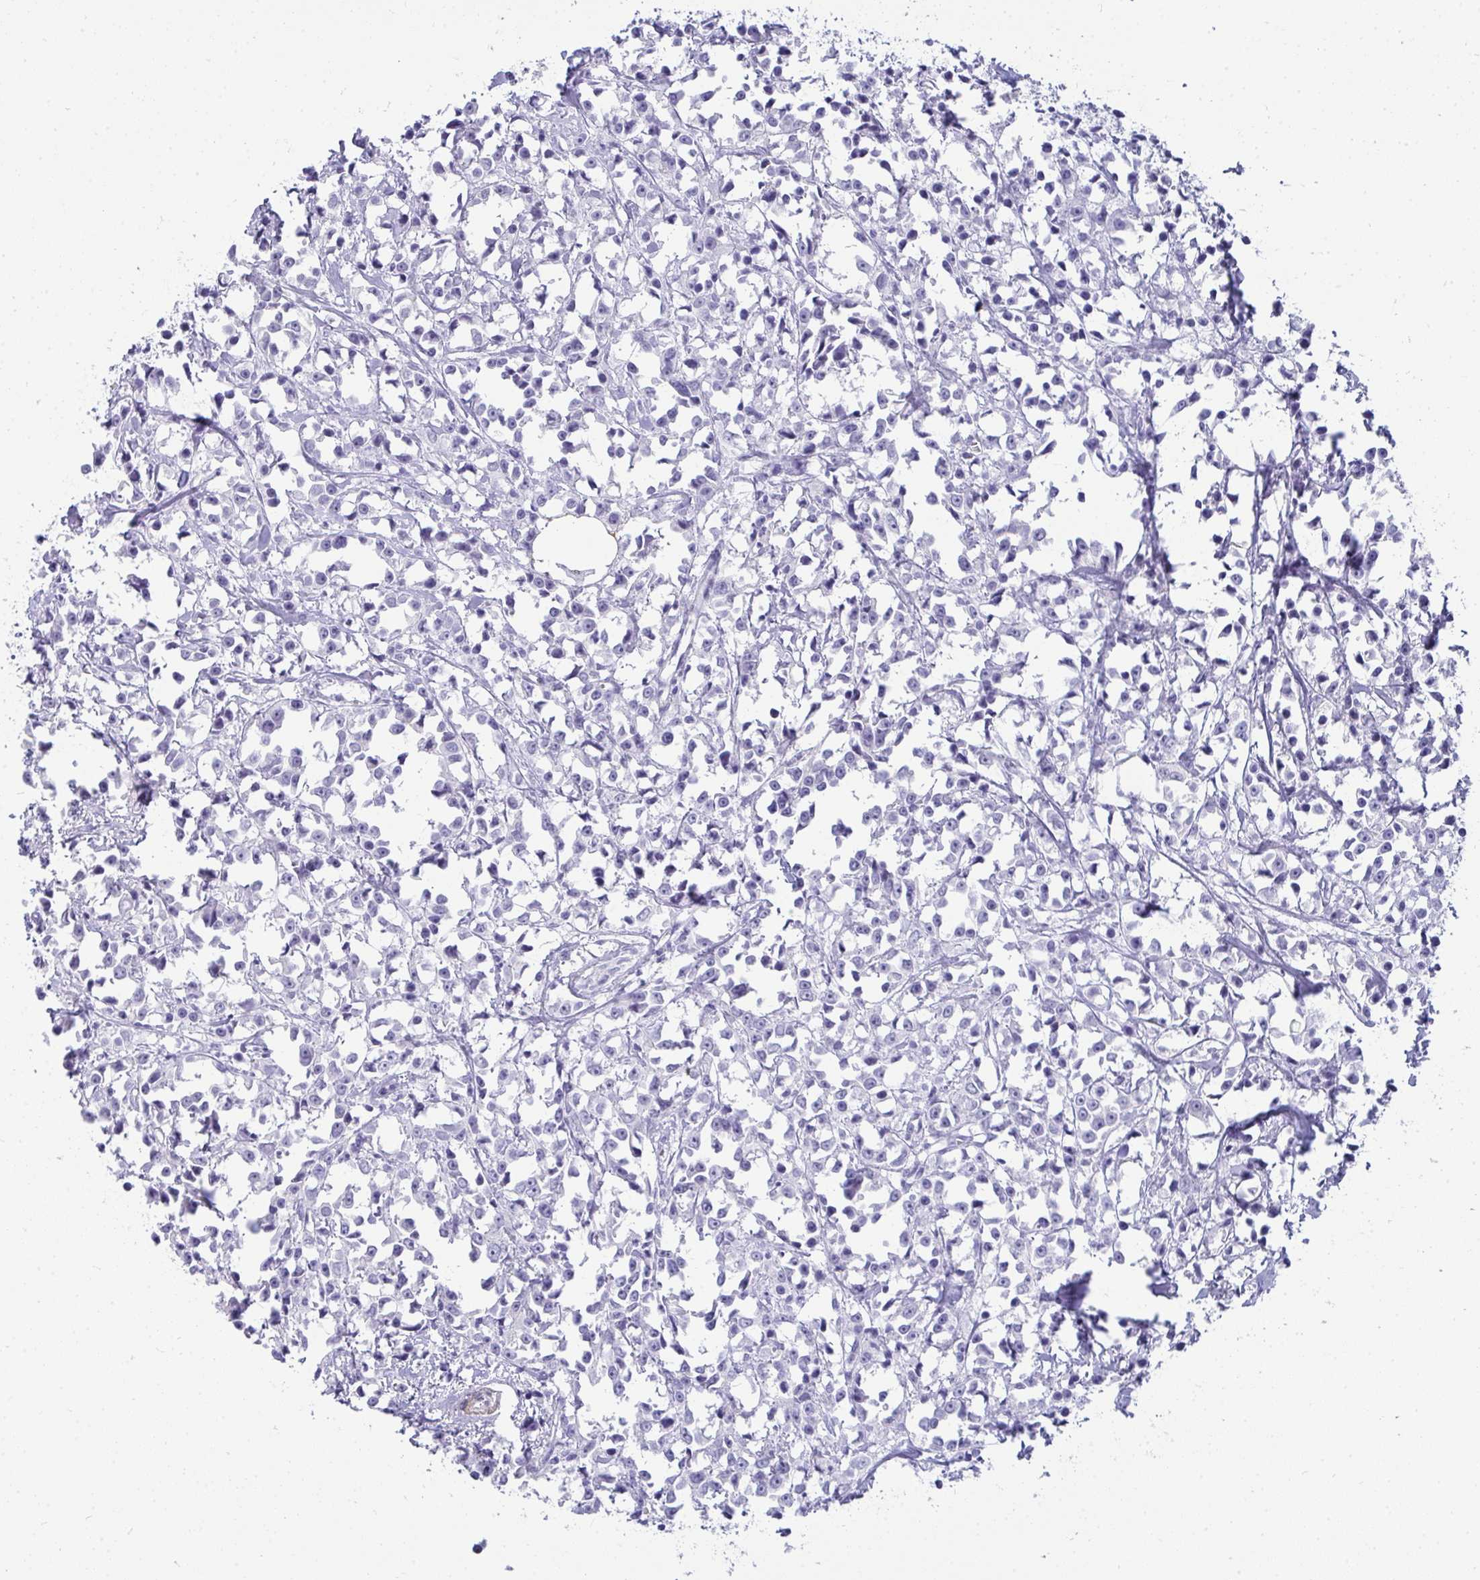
{"staining": {"intensity": "negative", "quantity": "none", "location": "none"}, "tissue": "breast cancer", "cell_type": "Tumor cells", "image_type": "cancer", "snomed": [{"axis": "morphology", "description": "Duct carcinoma"}, {"axis": "topography", "description": "Breast"}], "caption": "Tumor cells are negative for protein expression in human breast cancer (infiltrating ductal carcinoma).", "gene": "HSPB6", "patient": {"sex": "female", "age": 80}}